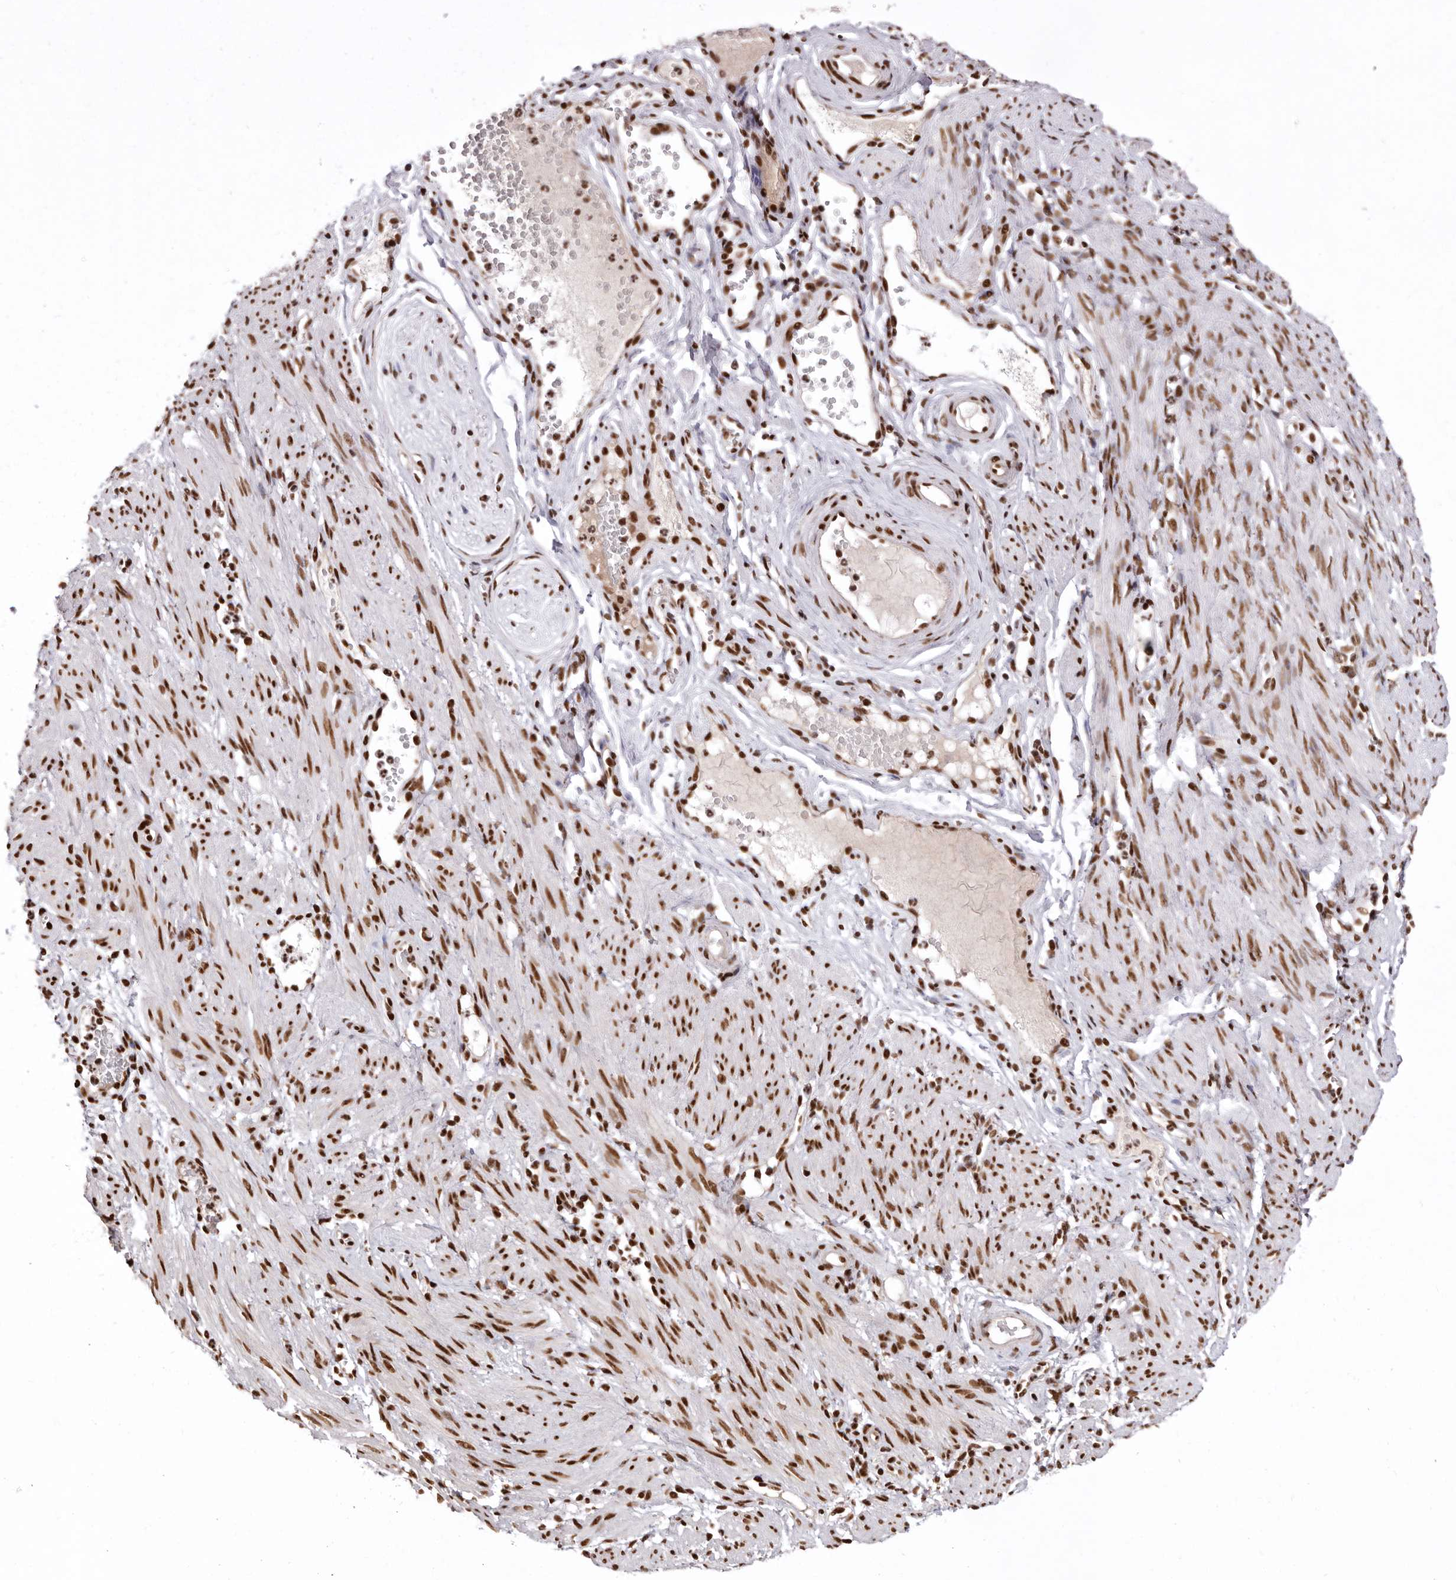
{"staining": {"intensity": "strong", "quantity": ">75%", "location": "nuclear"}, "tissue": "adipose tissue", "cell_type": "Adipocytes", "image_type": "normal", "snomed": [{"axis": "morphology", "description": "Normal tissue, NOS"}, {"axis": "topography", "description": "Smooth muscle"}, {"axis": "topography", "description": "Peripheral nerve tissue"}], "caption": "The histopathology image reveals immunohistochemical staining of unremarkable adipose tissue. There is strong nuclear expression is seen in approximately >75% of adipocytes.", "gene": "CHTOP", "patient": {"sex": "female", "age": 39}}